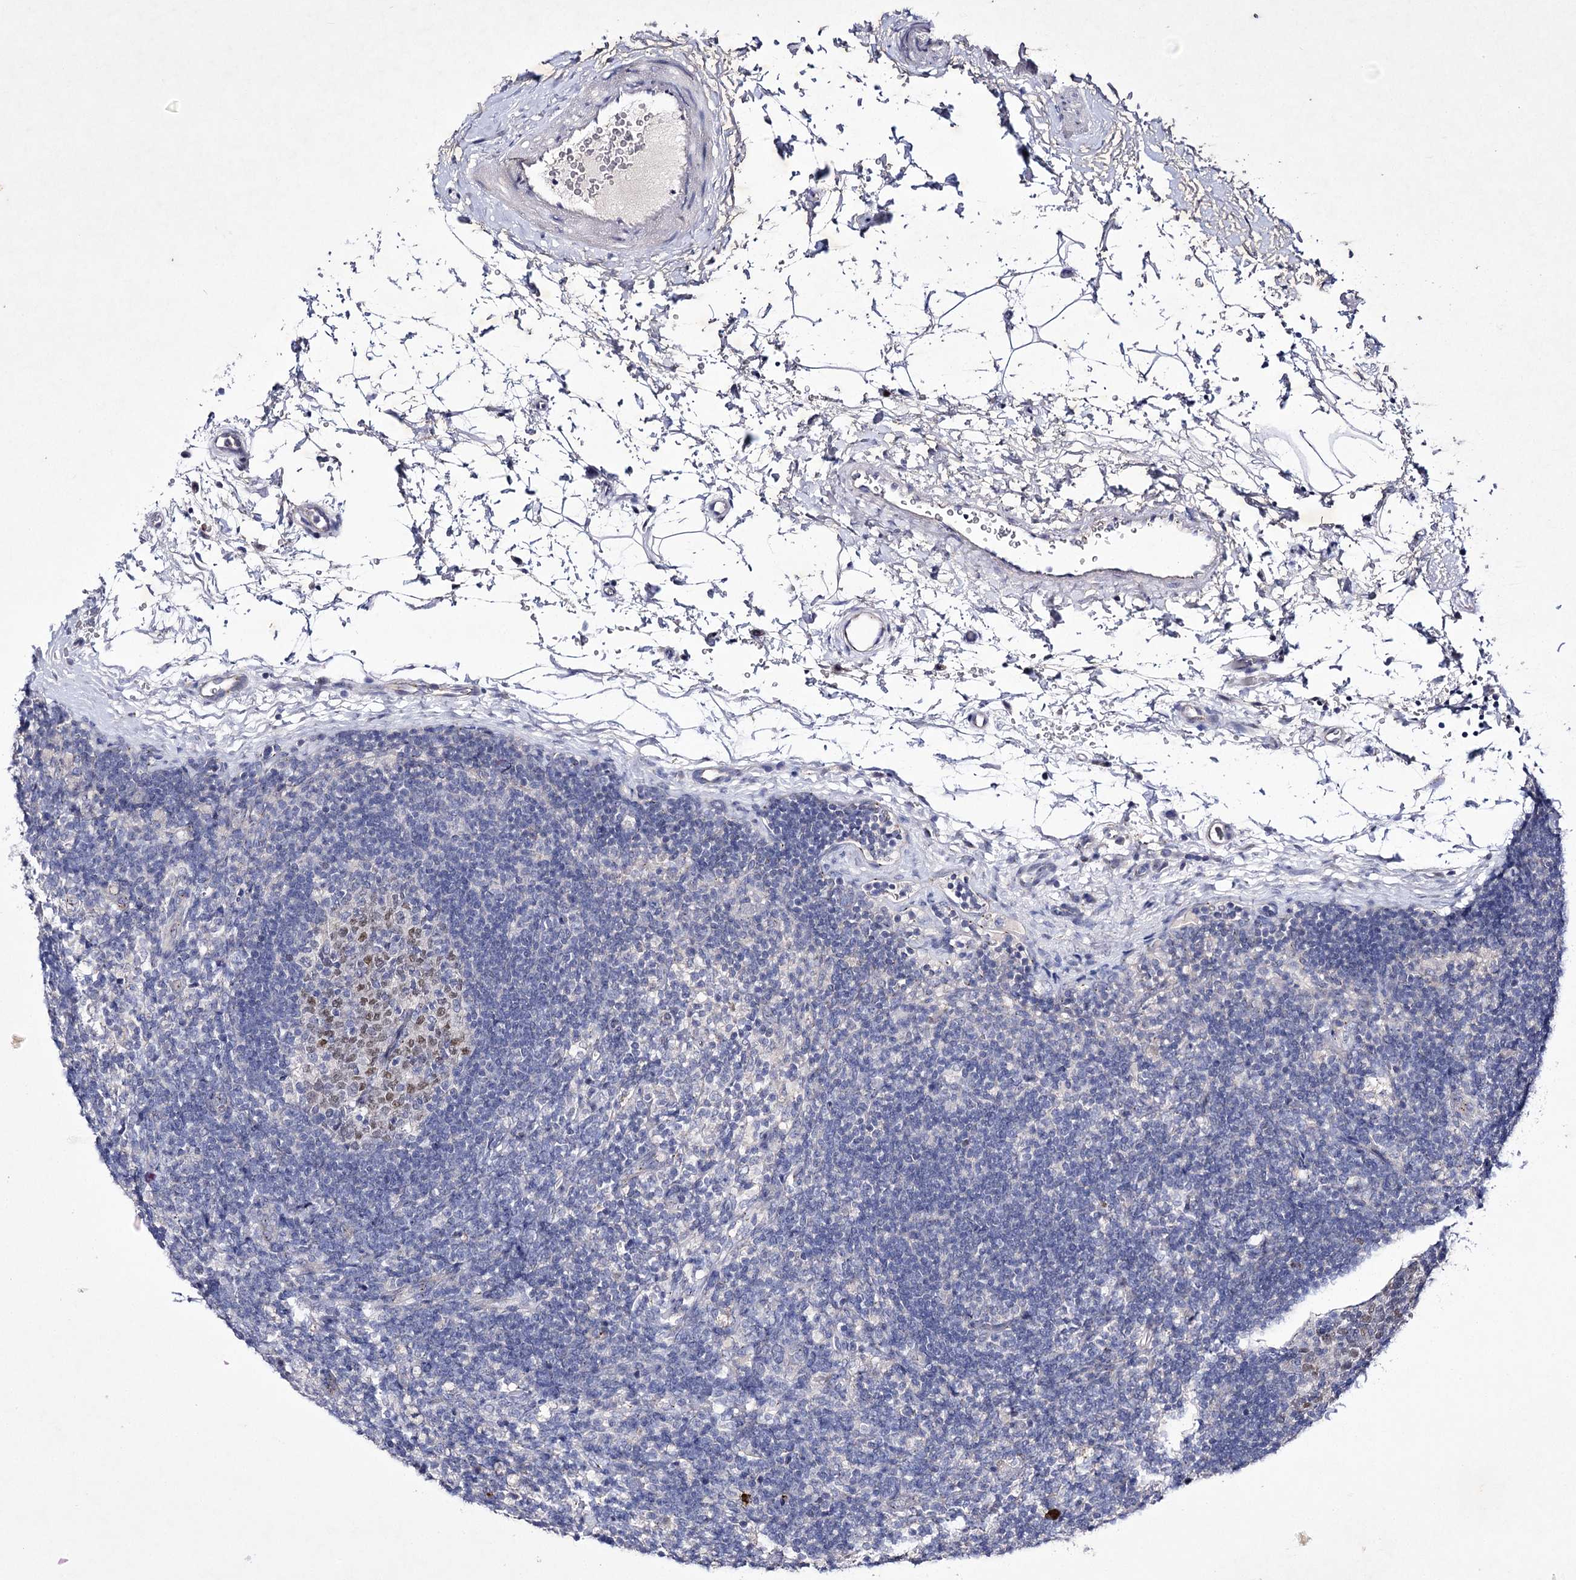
{"staining": {"intensity": "moderate", "quantity": "25%-75%", "location": "nuclear"}, "tissue": "lymph node", "cell_type": "Germinal center cells", "image_type": "normal", "snomed": [{"axis": "morphology", "description": "Normal tissue, NOS"}, {"axis": "topography", "description": "Lymph node"}], "caption": "Immunohistochemistry (IHC) histopathology image of benign lymph node stained for a protein (brown), which displays medium levels of moderate nuclear positivity in approximately 25%-75% of germinal center cells.", "gene": "COX15", "patient": {"sex": "female", "age": 22}}